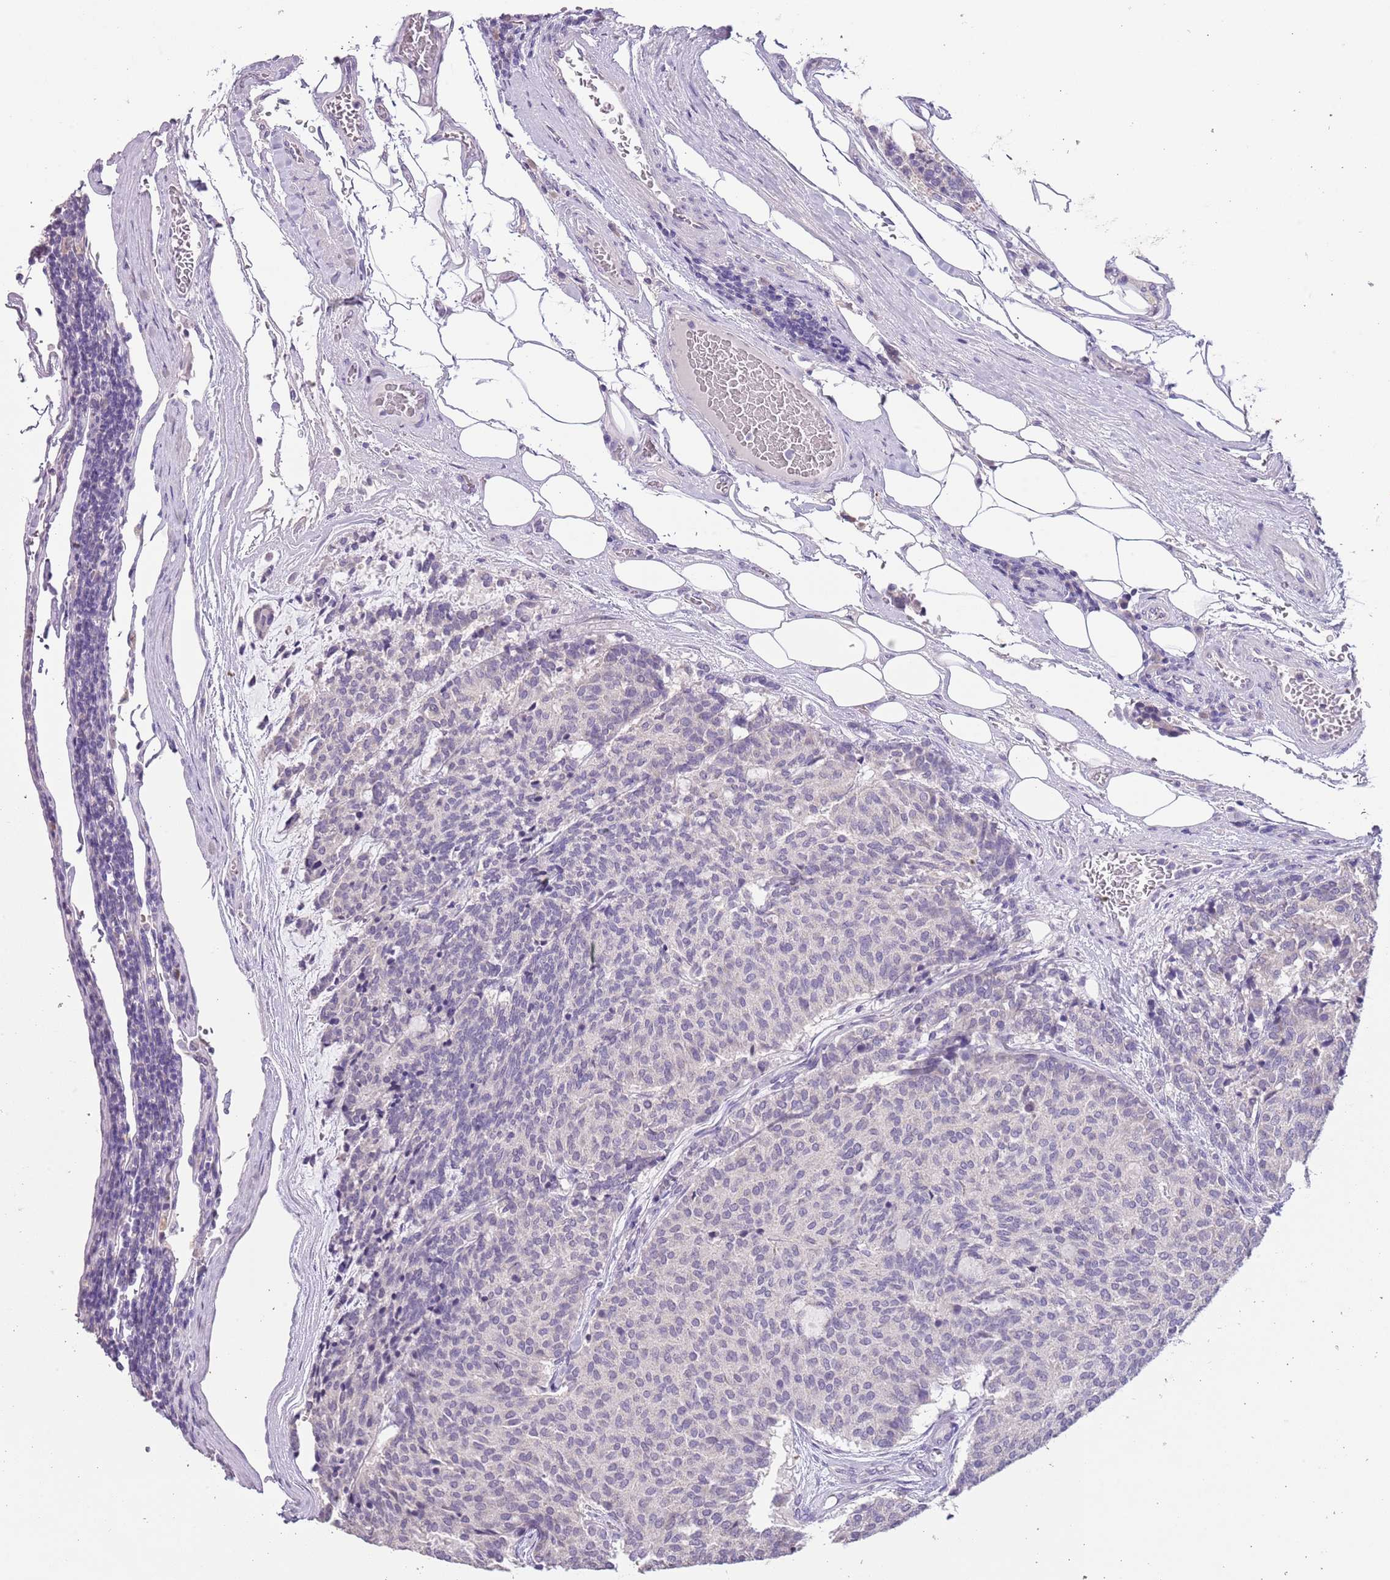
{"staining": {"intensity": "negative", "quantity": "none", "location": "none"}, "tissue": "carcinoid", "cell_type": "Tumor cells", "image_type": "cancer", "snomed": [{"axis": "morphology", "description": "Carcinoid, malignant, NOS"}, {"axis": "topography", "description": "Pancreas"}], "caption": "Immunohistochemistry (IHC) of carcinoid (malignant) reveals no positivity in tumor cells.", "gene": "SLC35E3", "patient": {"sex": "female", "age": 54}}